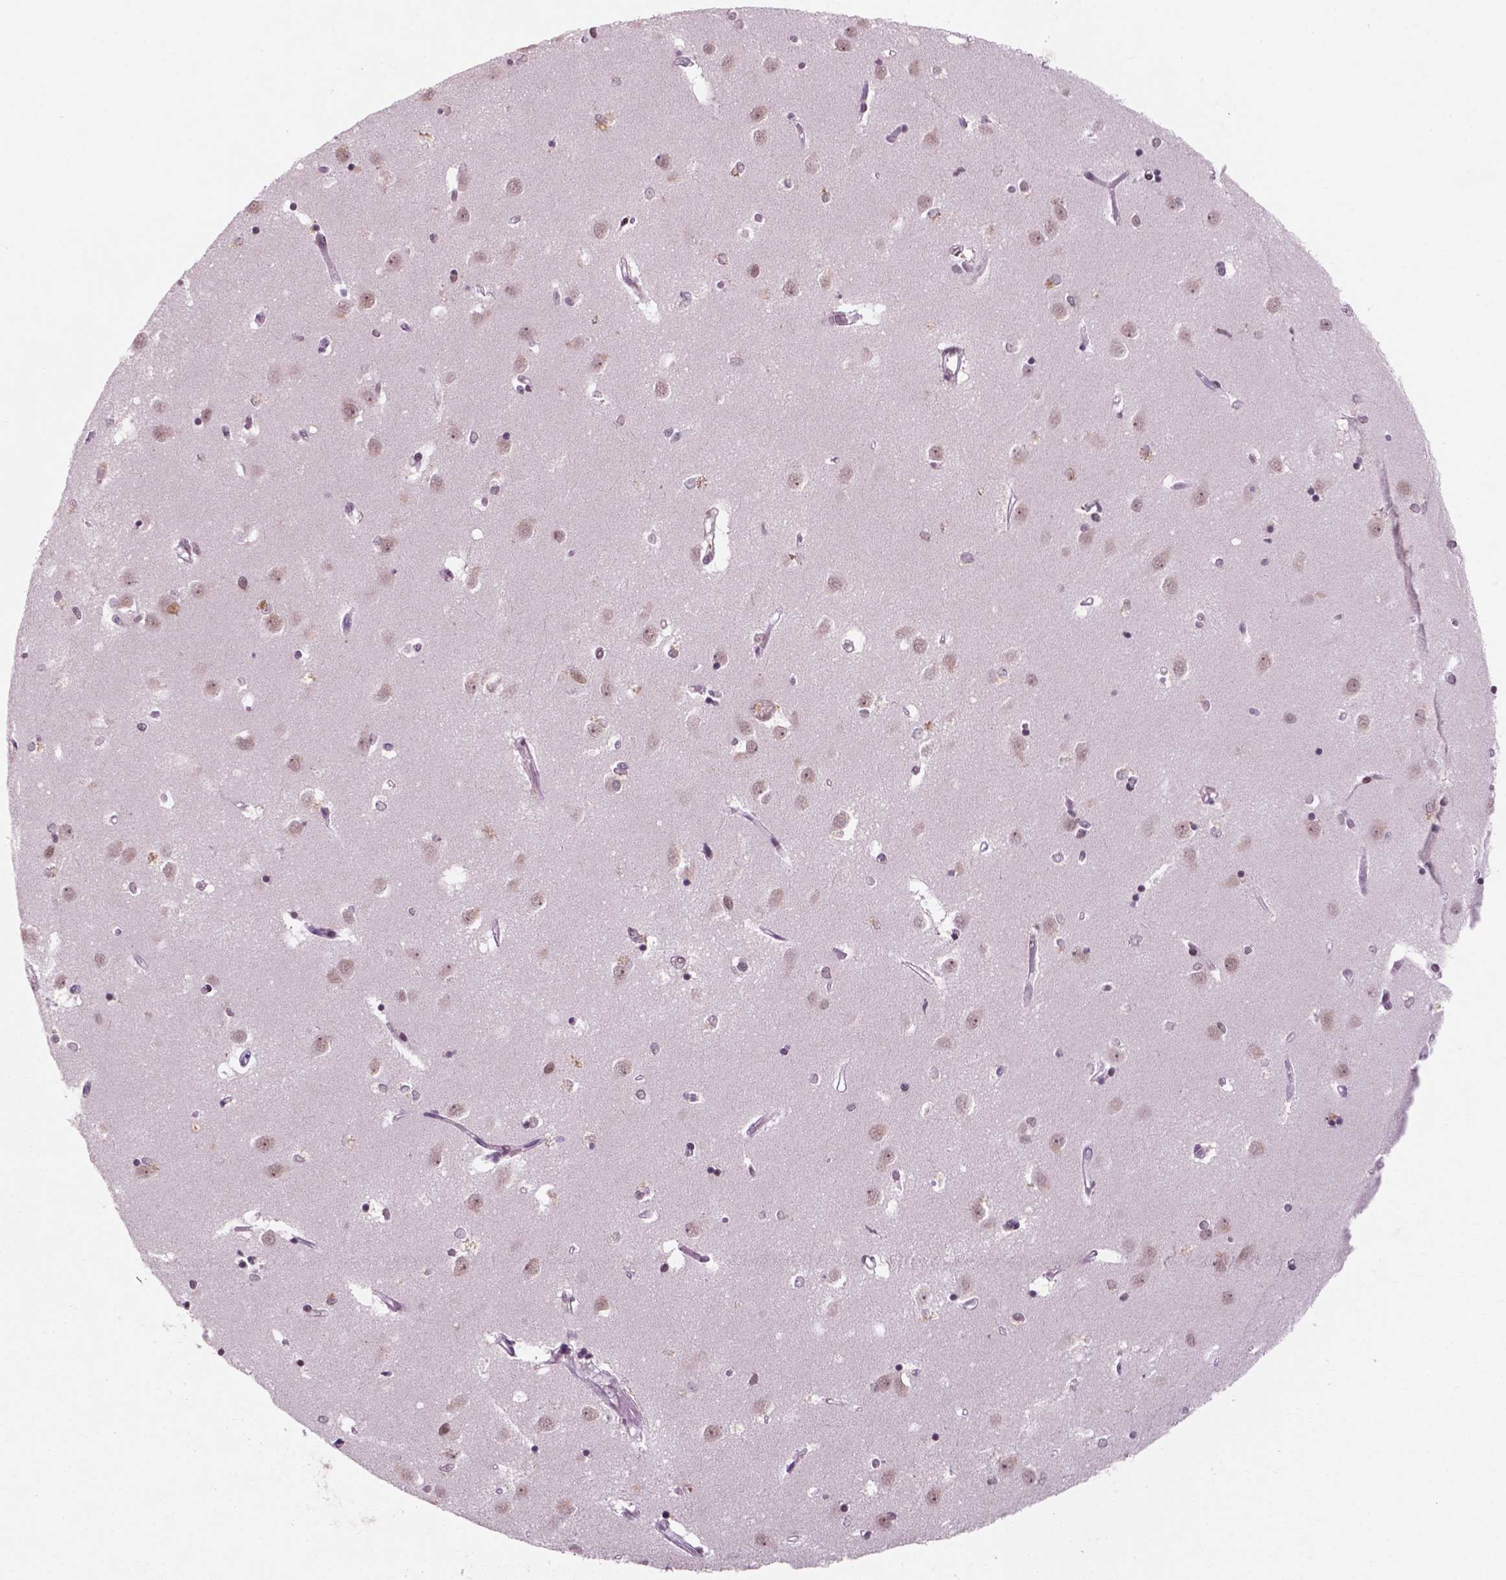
{"staining": {"intensity": "moderate", "quantity": ">75%", "location": "nuclear"}, "tissue": "caudate", "cell_type": "Glial cells", "image_type": "normal", "snomed": [{"axis": "morphology", "description": "Normal tissue, NOS"}, {"axis": "topography", "description": "Lateral ventricle wall"}], "caption": "Immunohistochemistry (IHC) micrograph of benign human caudate stained for a protein (brown), which shows medium levels of moderate nuclear positivity in about >75% of glial cells.", "gene": "POLR2E", "patient": {"sex": "male", "age": 54}}